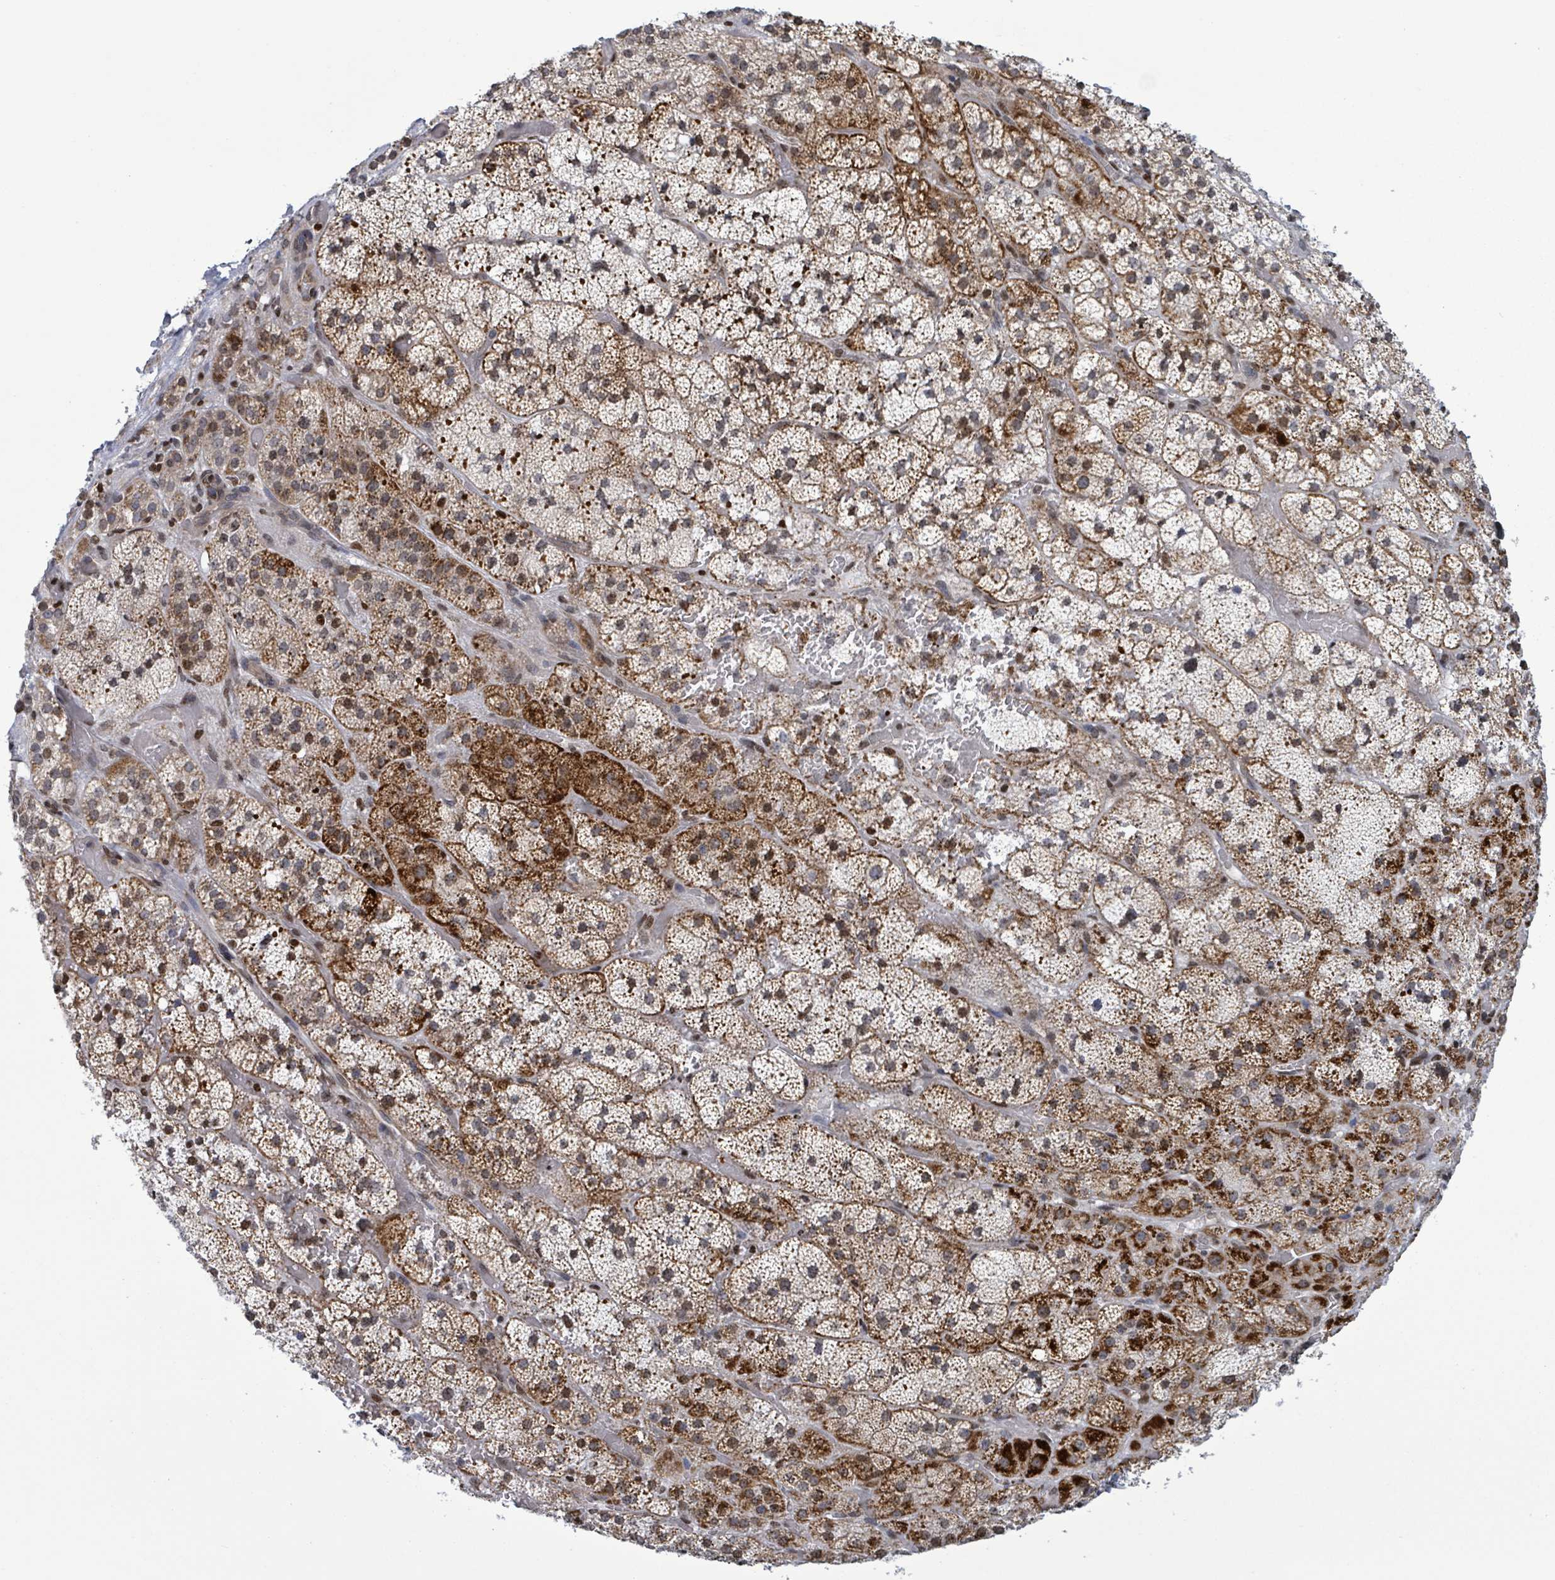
{"staining": {"intensity": "strong", "quantity": "25%-75%", "location": "cytoplasmic/membranous,nuclear"}, "tissue": "adrenal gland", "cell_type": "Glandular cells", "image_type": "normal", "snomed": [{"axis": "morphology", "description": "Normal tissue, NOS"}, {"axis": "topography", "description": "Adrenal gland"}], "caption": "The immunohistochemical stain shows strong cytoplasmic/membranous,nuclear expression in glandular cells of benign adrenal gland.", "gene": "FNDC4", "patient": {"sex": "male", "age": 57}}